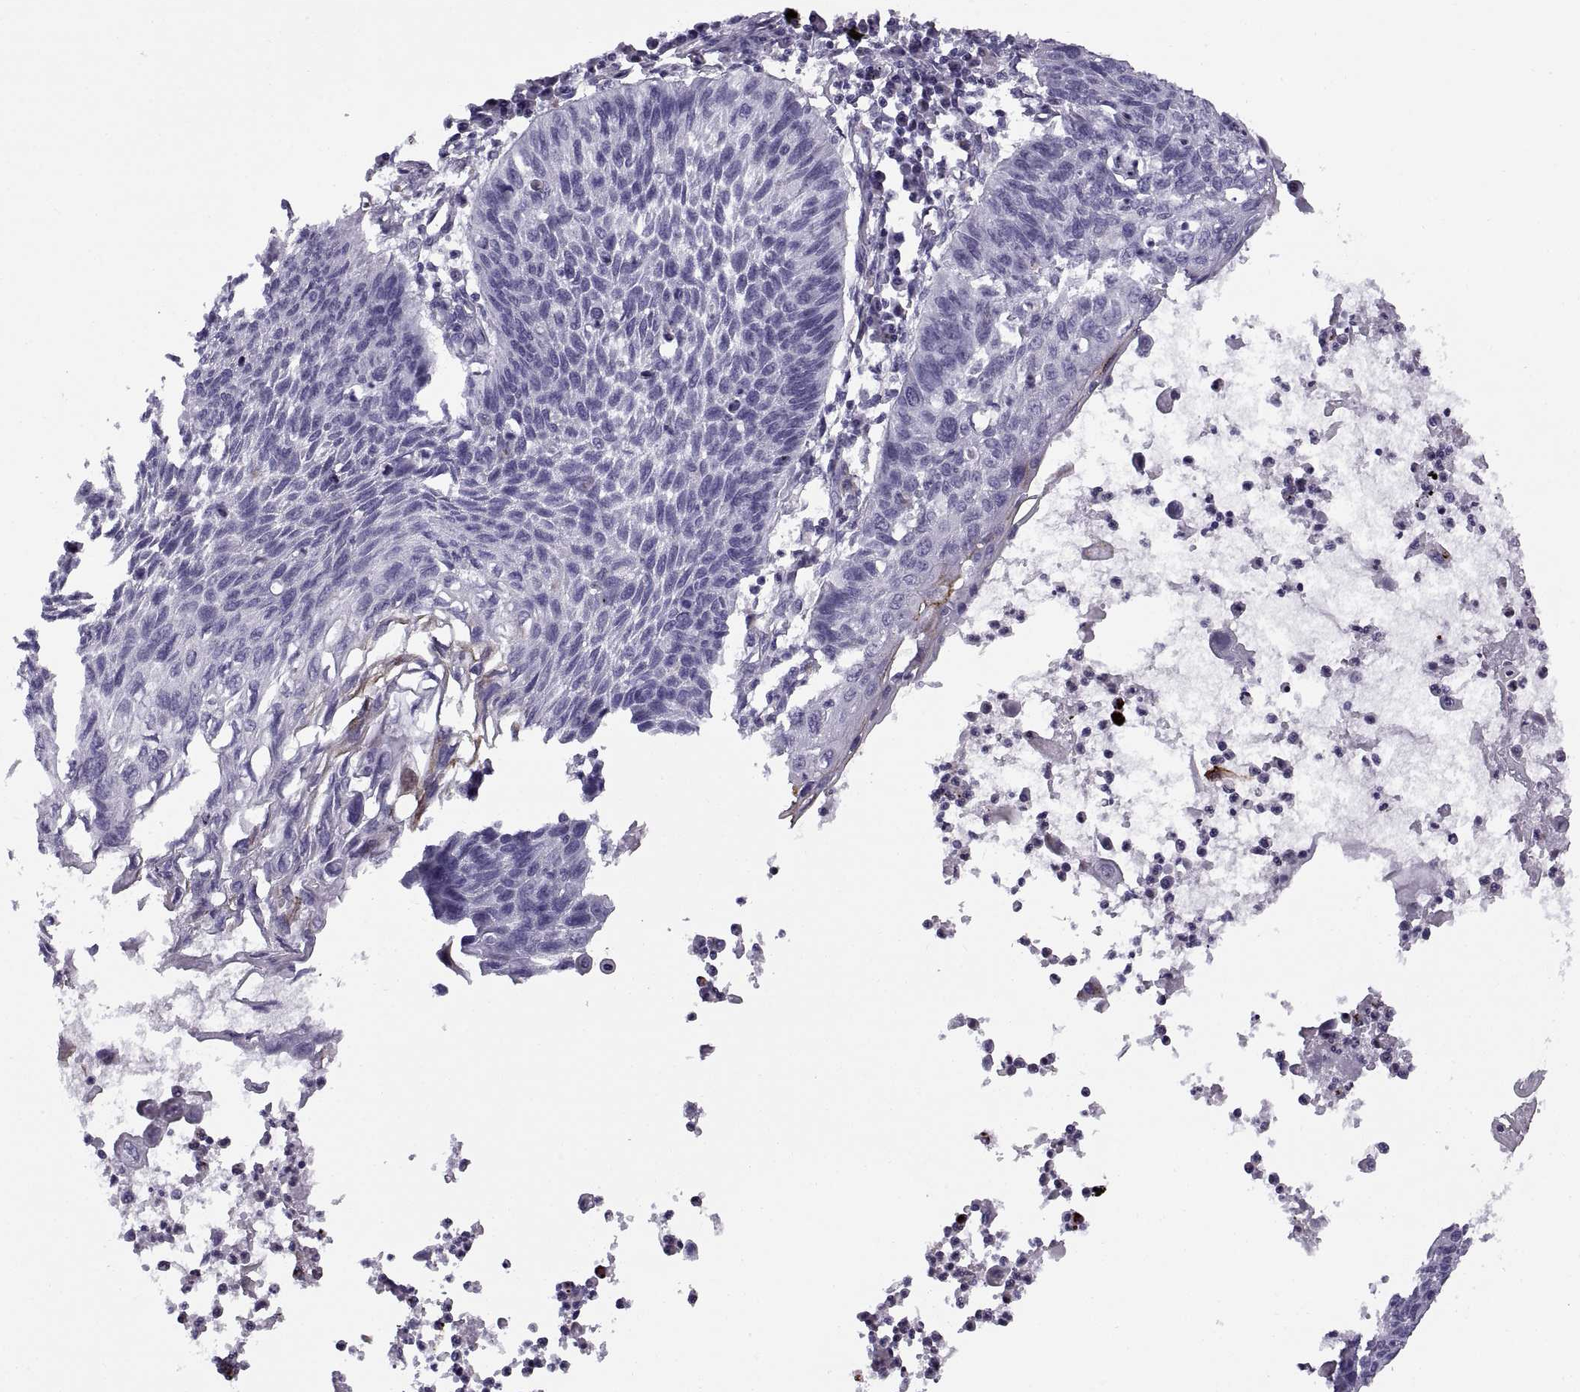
{"staining": {"intensity": "negative", "quantity": "none", "location": "none"}, "tissue": "lung cancer", "cell_type": "Tumor cells", "image_type": "cancer", "snomed": [{"axis": "morphology", "description": "Squamous cell carcinoma, NOS"}, {"axis": "topography", "description": "Lung"}], "caption": "Tumor cells show no significant positivity in lung squamous cell carcinoma.", "gene": "CALCR", "patient": {"sex": "male", "age": 78}}